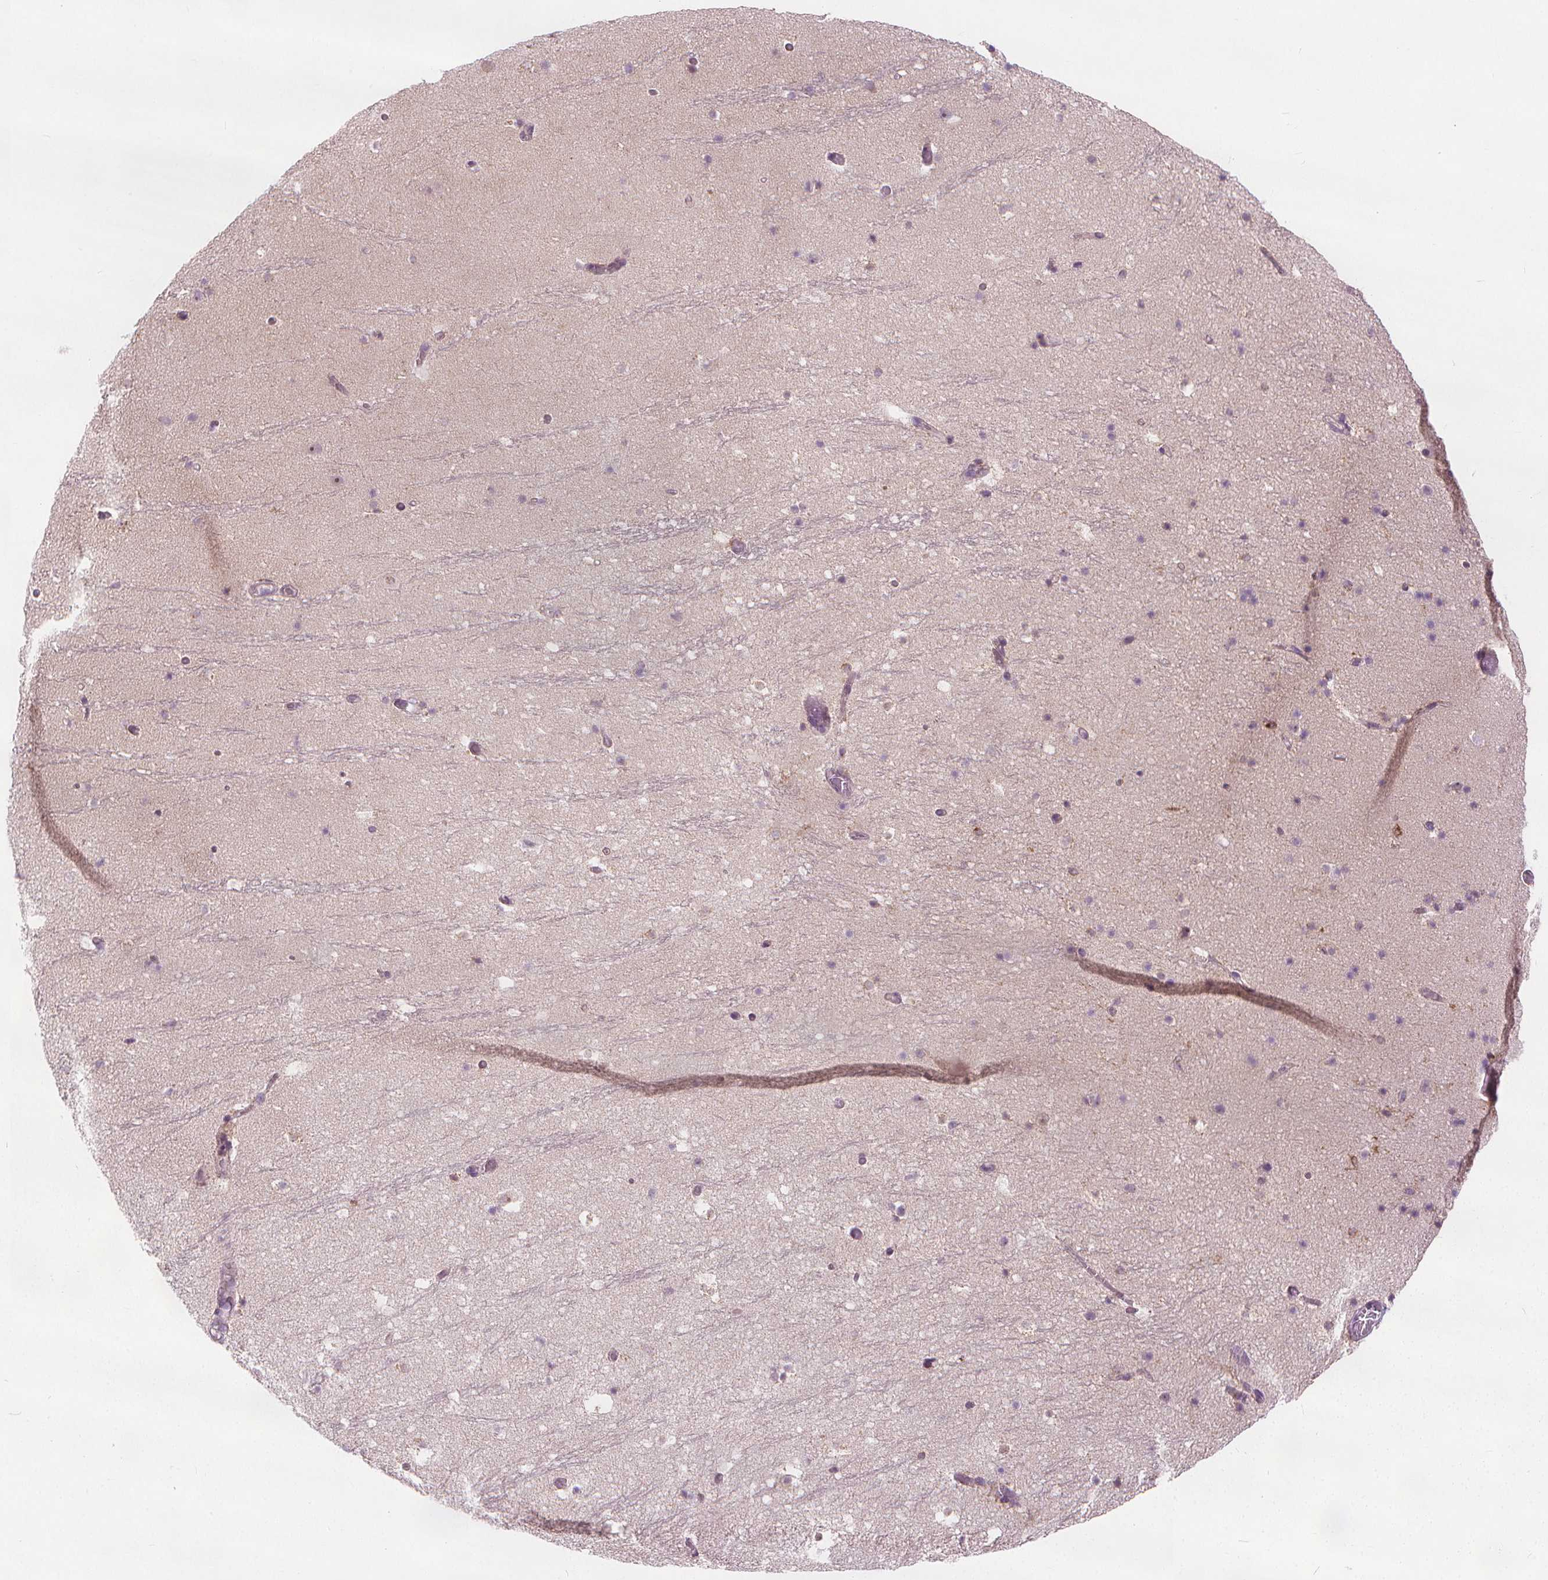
{"staining": {"intensity": "negative", "quantity": "none", "location": "none"}, "tissue": "hippocampus", "cell_type": "Glial cells", "image_type": "normal", "snomed": [{"axis": "morphology", "description": "Normal tissue, NOS"}, {"axis": "topography", "description": "Hippocampus"}], "caption": "Image shows no protein positivity in glial cells of normal hippocampus.", "gene": "RAB20", "patient": {"sex": "male", "age": 26}}